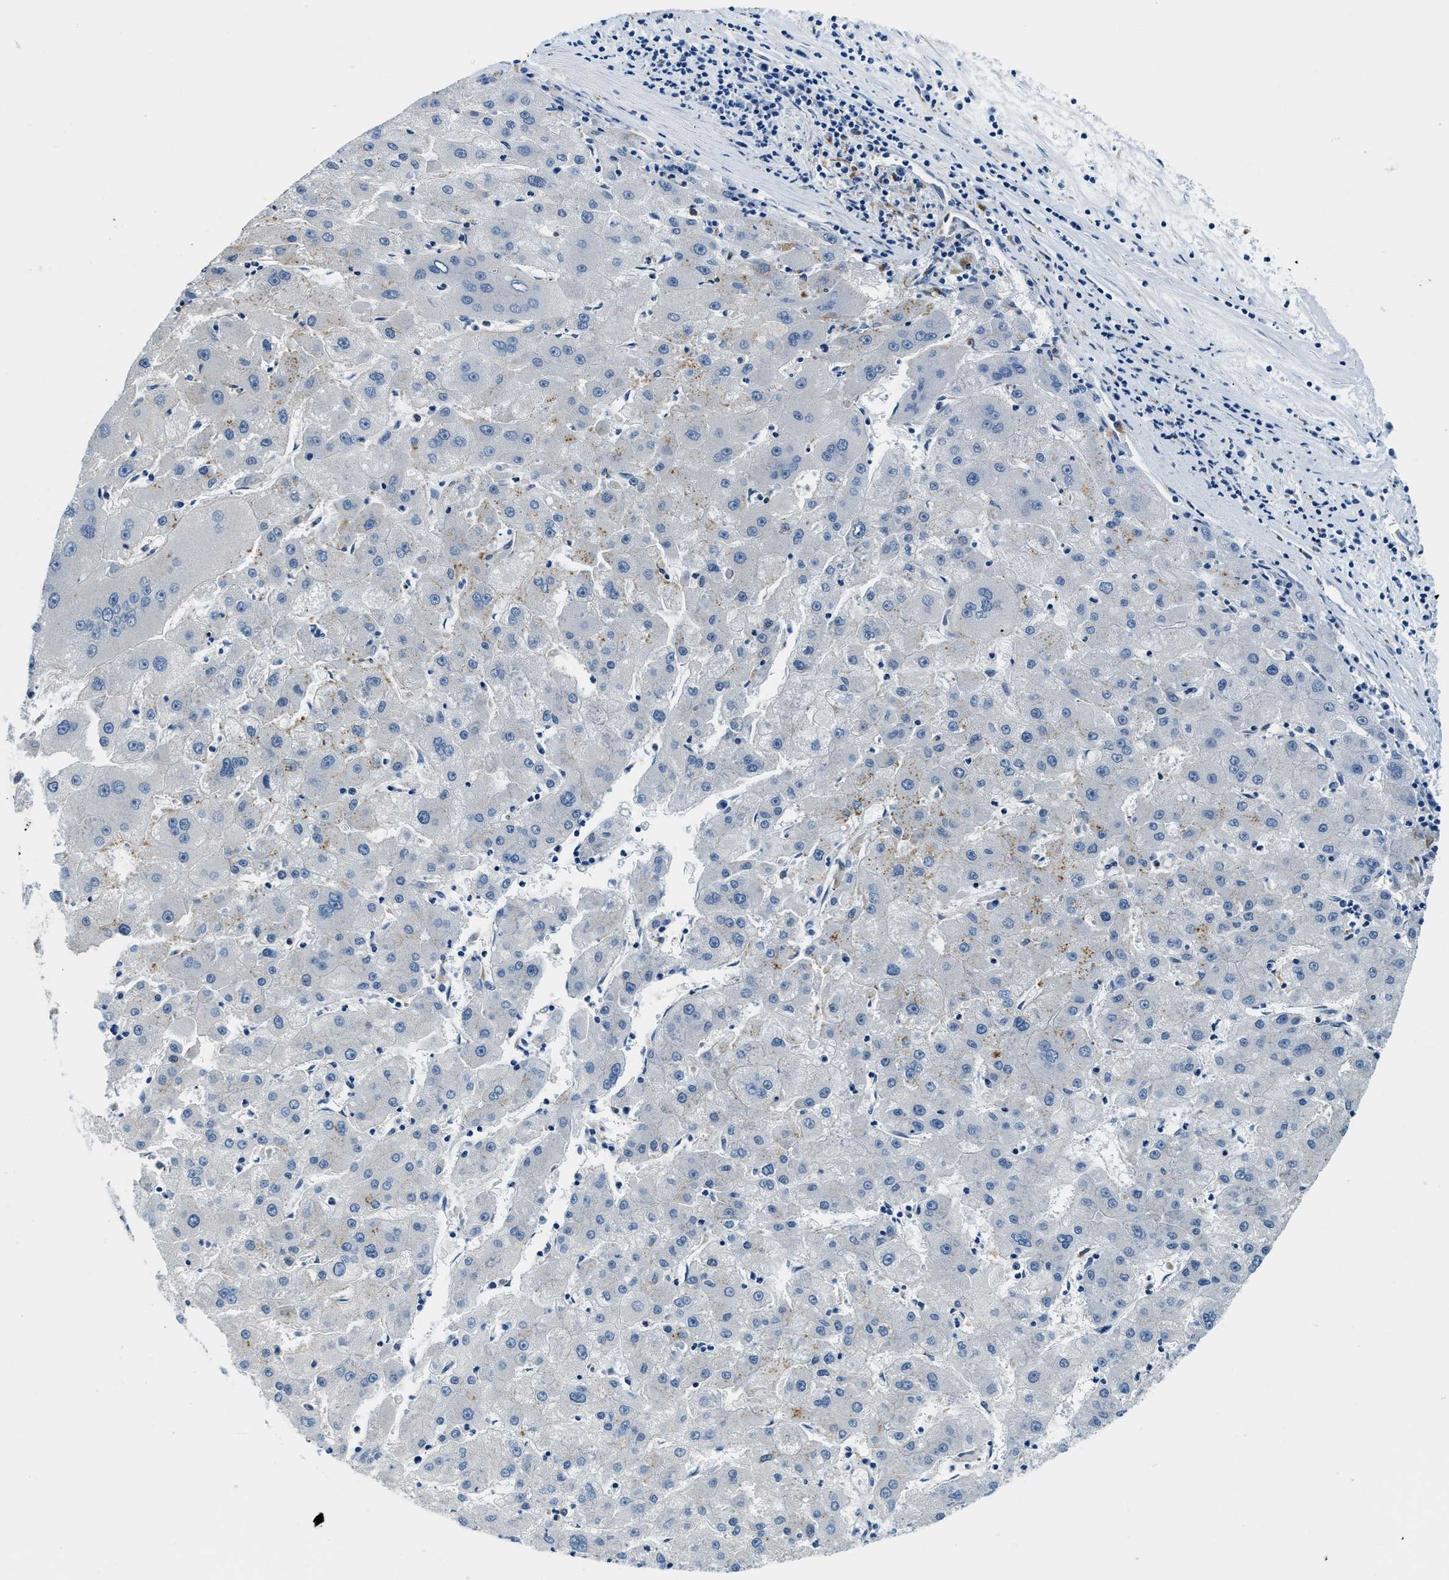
{"staining": {"intensity": "negative", "quantity": "none", "location": "none"}, "tissue": "liver cancer", "cell_type": "Tumor cells", "image_type": "cancer", "snomed": [{"axis": "morphology", "description": "Carcinoma, Hepatocellular, NOS"}, {"axis": "topography", "description": "Liver"}], "caption": "A photomicrograph of hepatocellular carcinoma (liver) stained for a protein displays no brown staining in tumor cells.", "gene": "GNS", "patient": {"sex": "male", "age": 72}}